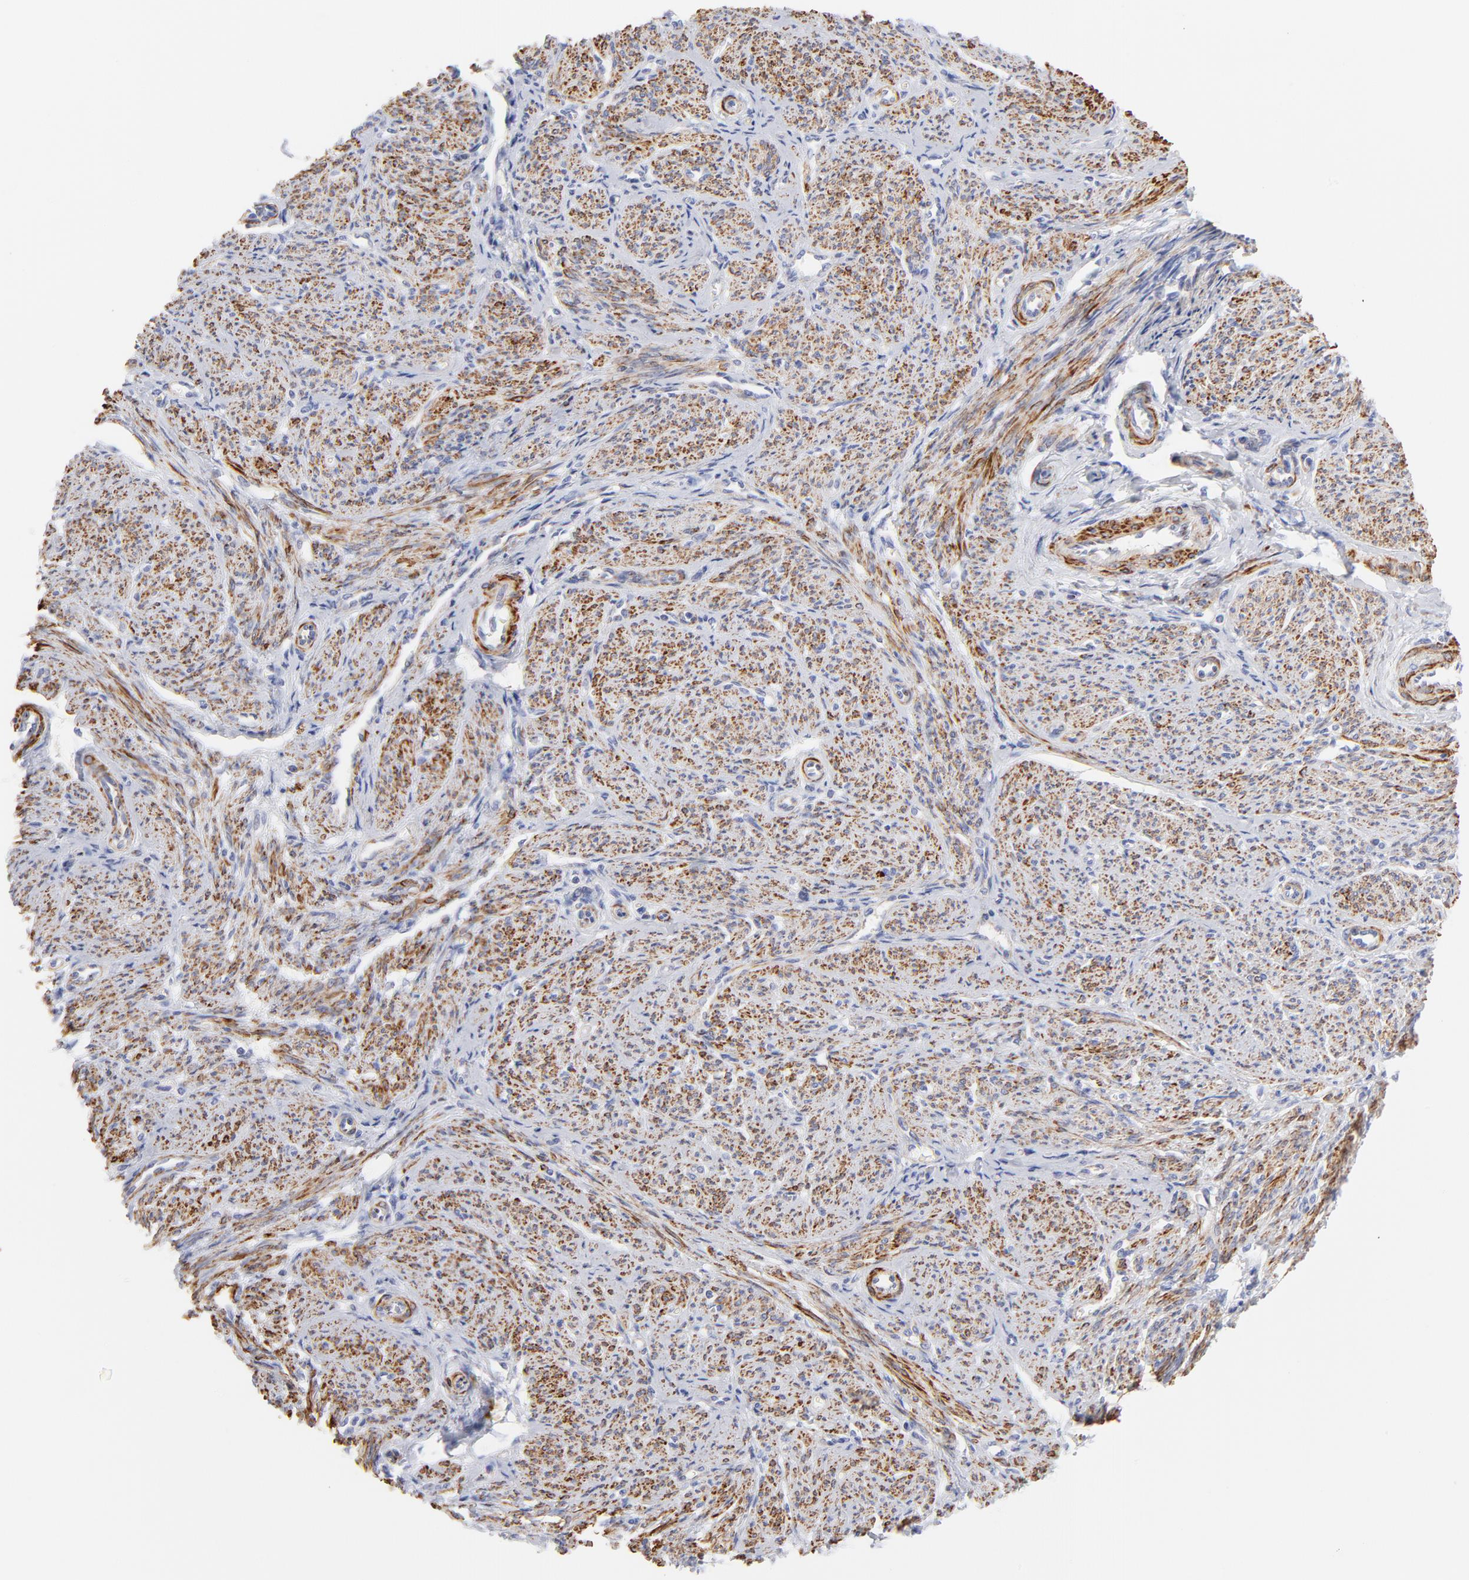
{"staining": {"intensity": "strong", "quantity": ">75%", "location": "cytoplasmic/membranous"}, "tissue": "smooth muscle", "cell_type": "Smooth muscle cells", "image_type": "normal", "snomed": [{"axis": "morphology", "description": "Normal tissue, NOS"}, {"axis": "topography", "description": "Smooth muscle"}], "caption": "Strong cytoplasmic/membranous staining is present in about >75% of smooth muscle cells in unremarkable smooth muscle. The staining was performed using DAB, with brown indicating positive protein expression. Nuclei are stained blue with hematoxylin.", "gene": "ACTA2", "patient": {"sex": "female", "age": 65}}